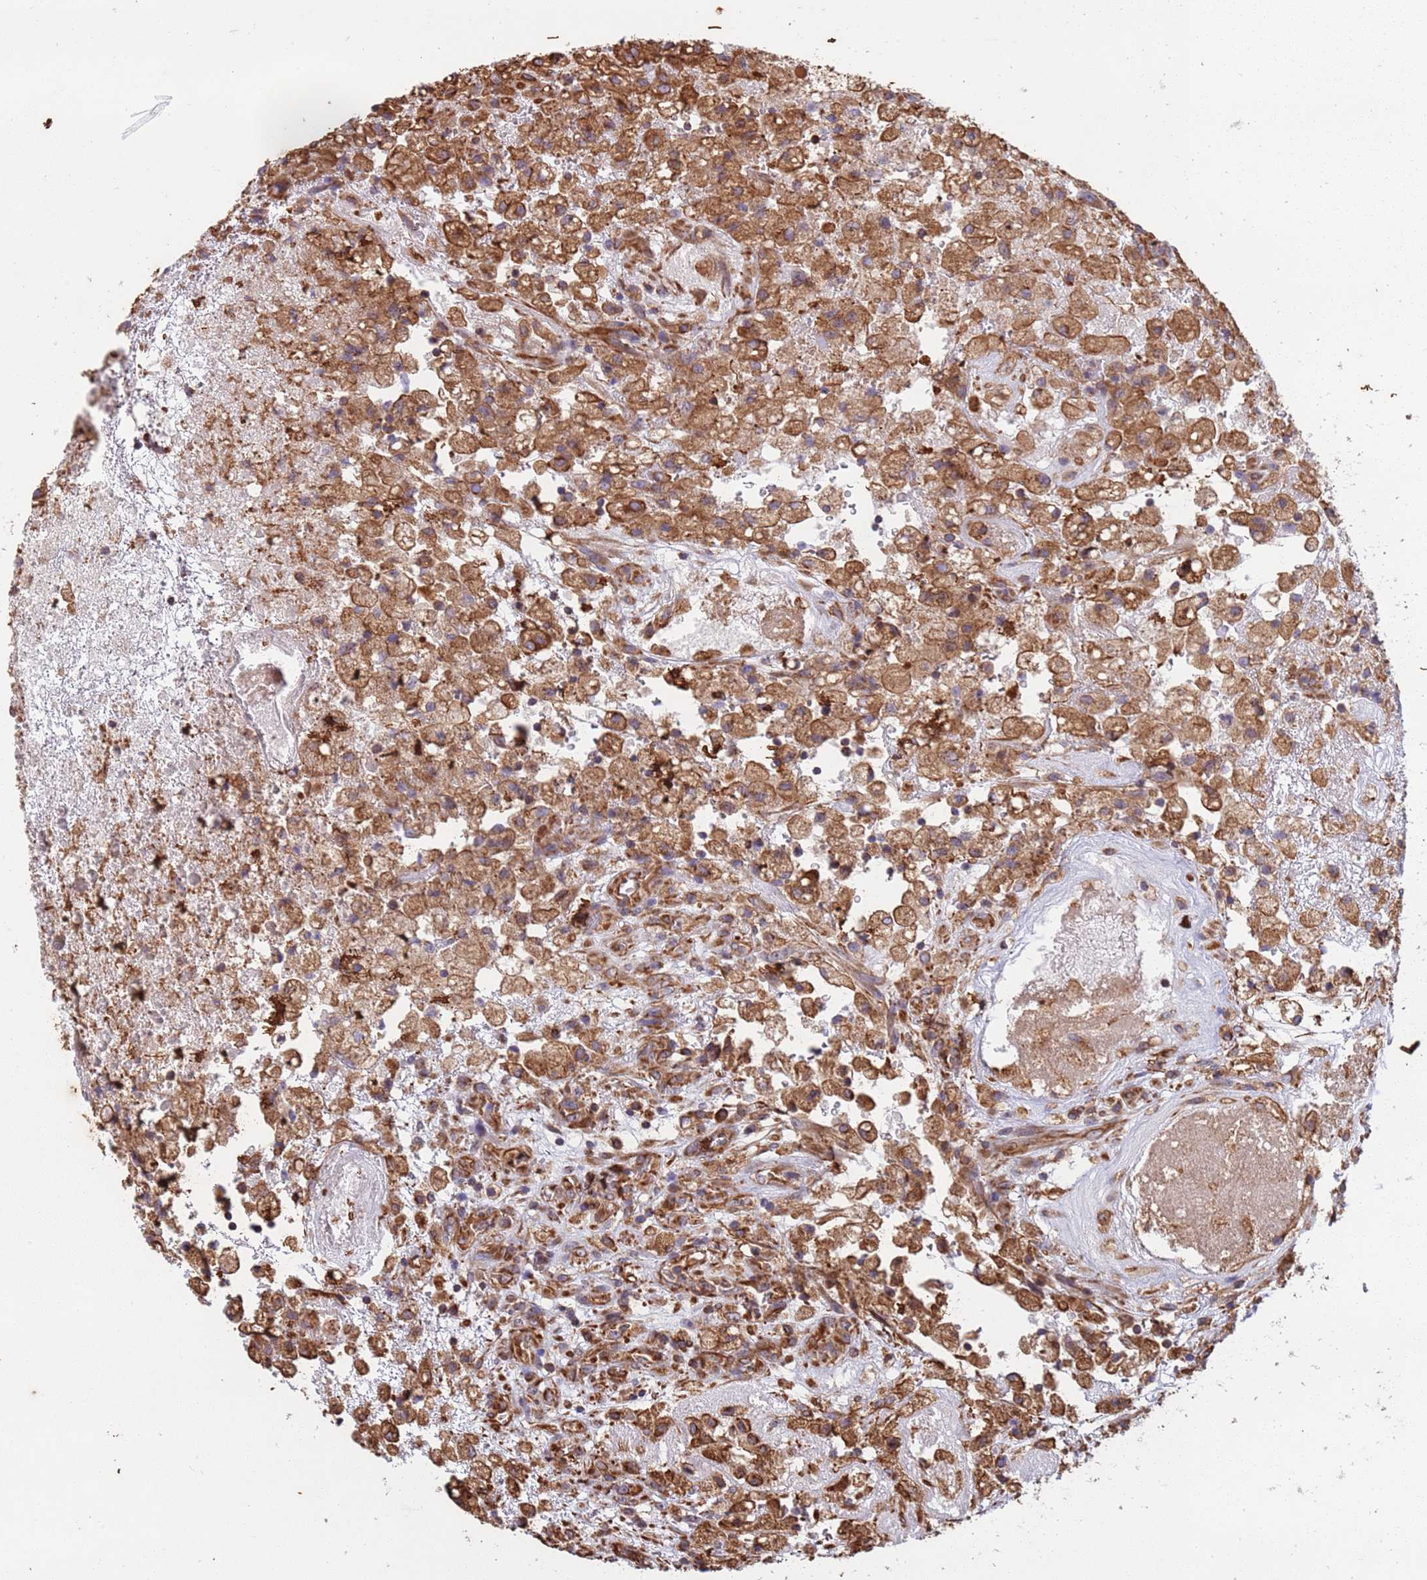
{"staining": {"intensity": "moderate", "quantity": ">75%", "location": "cytoplasmic/membranous"}, "tissue": "glioma", "cell_type": "Tumor cells", "image_type": "cancer", "snomed": [{"axis": "morphology", "description": "Glioma, malignant, High grade"}, {"axis": "topography", "description": "Brain"}], "caption": "IHC of high-grade glioma (malignant) demonstrates medium levels of moderate cytoplasmic/membranous expression in approximately >75% of tumor cells.", "gene": "NUDT12", "patient": {"sex": "male", "age": 76}}